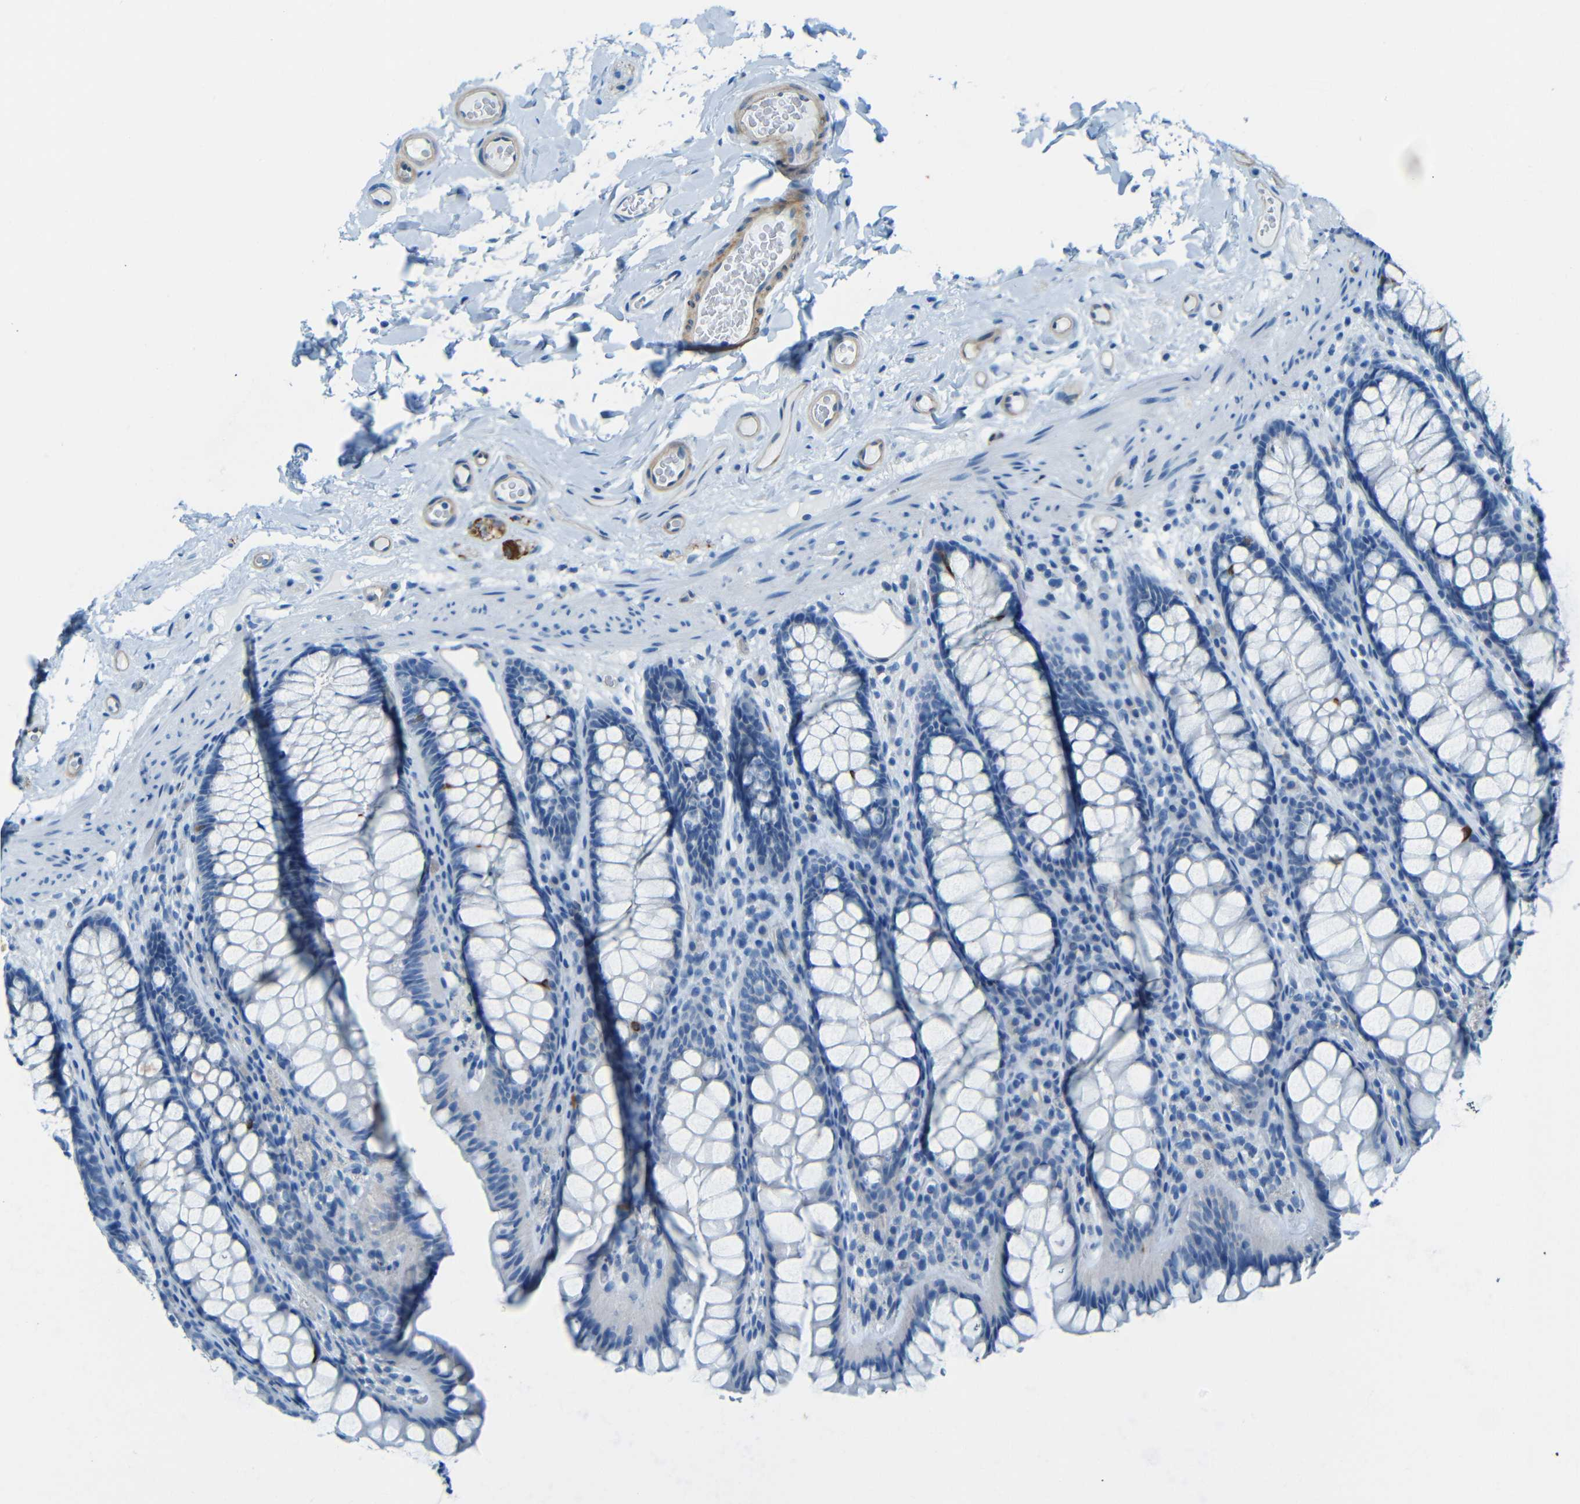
{"staining": {"intensity": "negative", "quantity": "none", "location": "none"}, "tissue": "colon", "cell_type": "Endothelial cells", "image_type": "normal", "snomed": [{"axis": "morphology", "description": "Normal tissue, NOS"}, {"axis": "topography", "description": "Colon"}], "caption": "A micrograph of colon stained for a protein displays no brown staining in endothelial cells. The staining was performed using DAB (3,3'-diaminobenzidine) to visualize the protein expression in brown, while the nuclei were stained in blue with hematoxylin (Magnification: 20x).", "gene": "MAP2", "patient": {"sex": "female", "age": 55}}